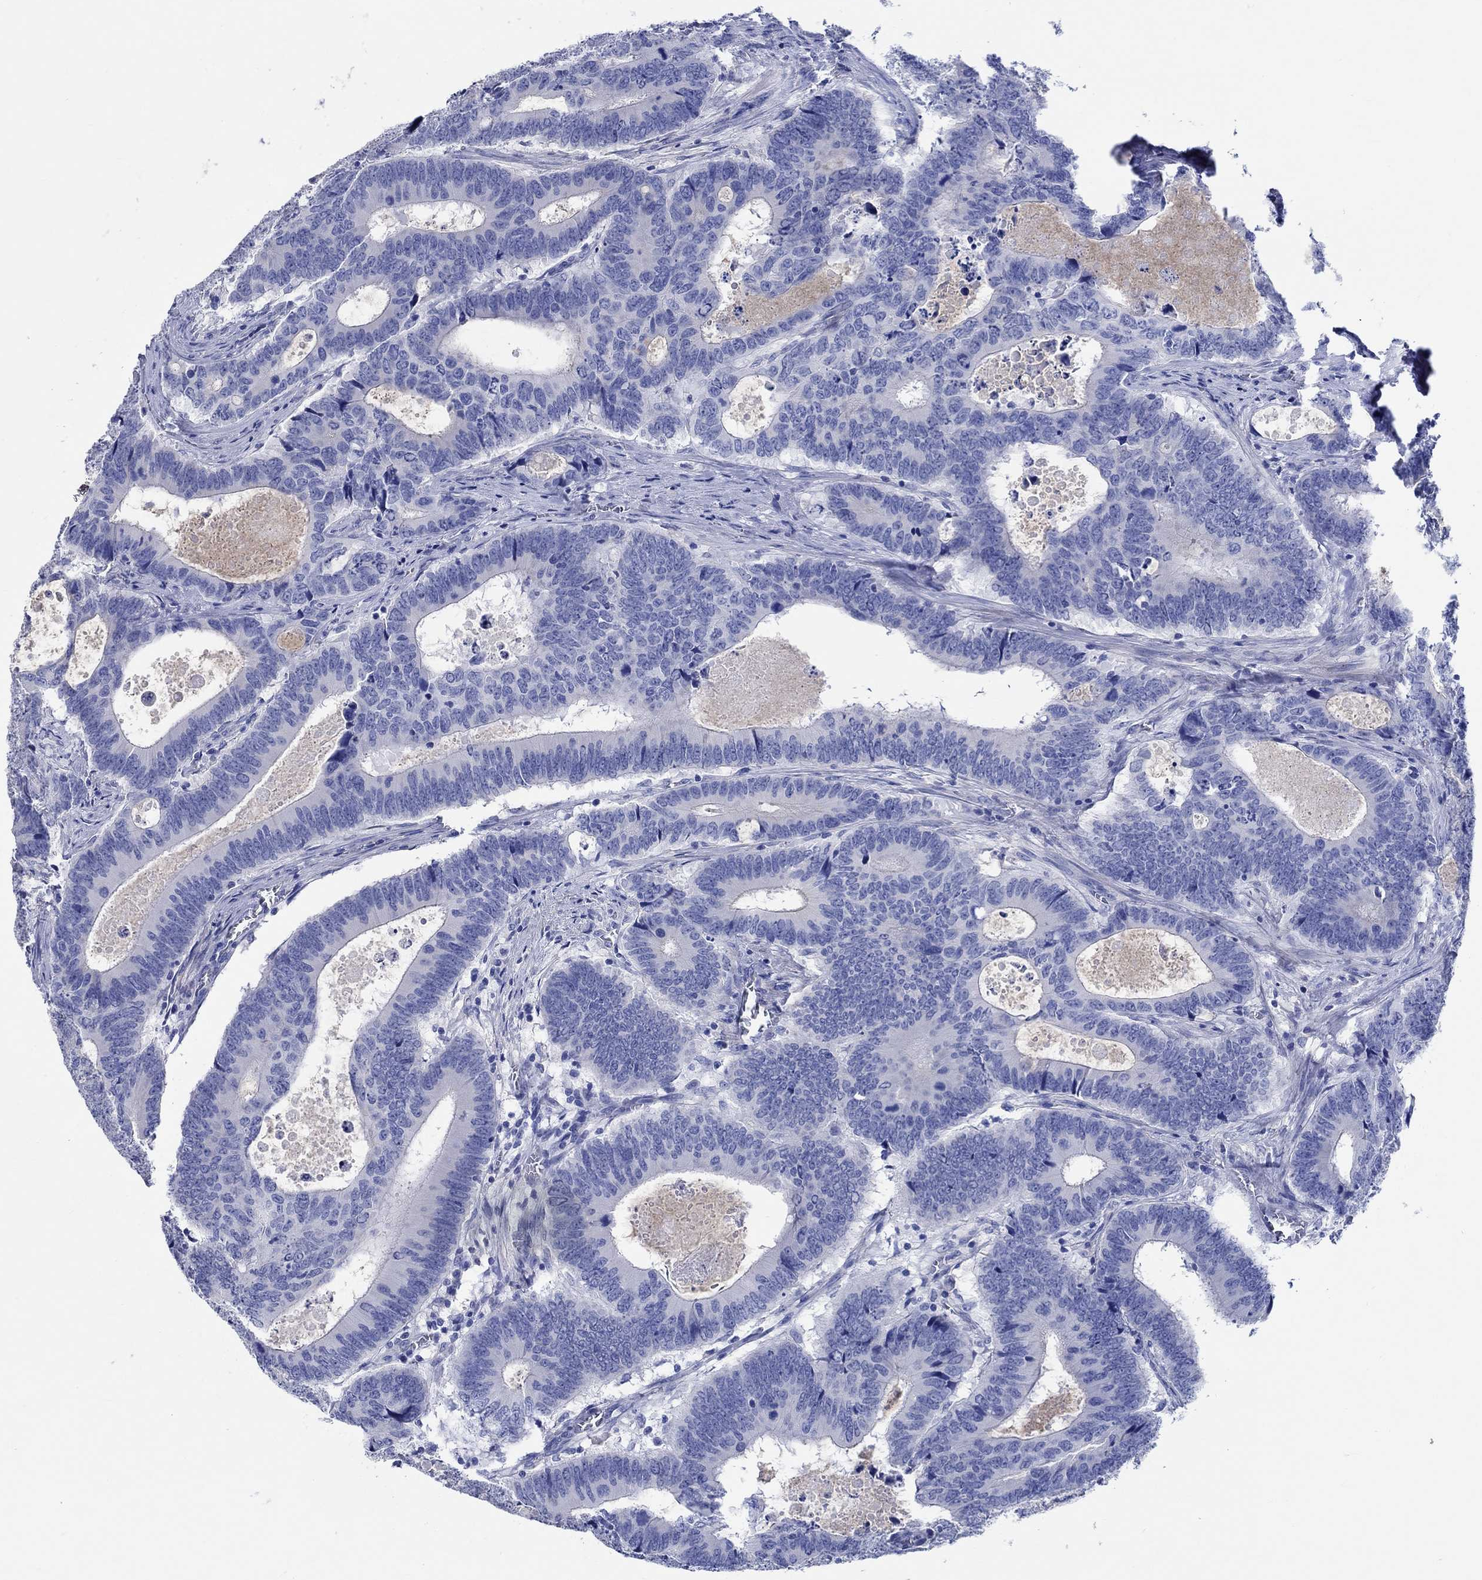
{"staining": {"intensity": "negative", "quantity": "none", "location": "none"}, "tissue": "colorectal cancer", "cell_type": "Tumor cells", "image_type": "cancer", "snomed": [{"axis": "morphology", "description": "Adenocarcinoma, NOS"}, {"axis": "topography", "description": "Colon"}], "caption": "IHC image of human adenocarcinoma (colorectal) stained for a protein (brown), which shows no positivity in tumor cells.", "gene": "SHISA4", "patient": {"sex": "female", "age": 82}}